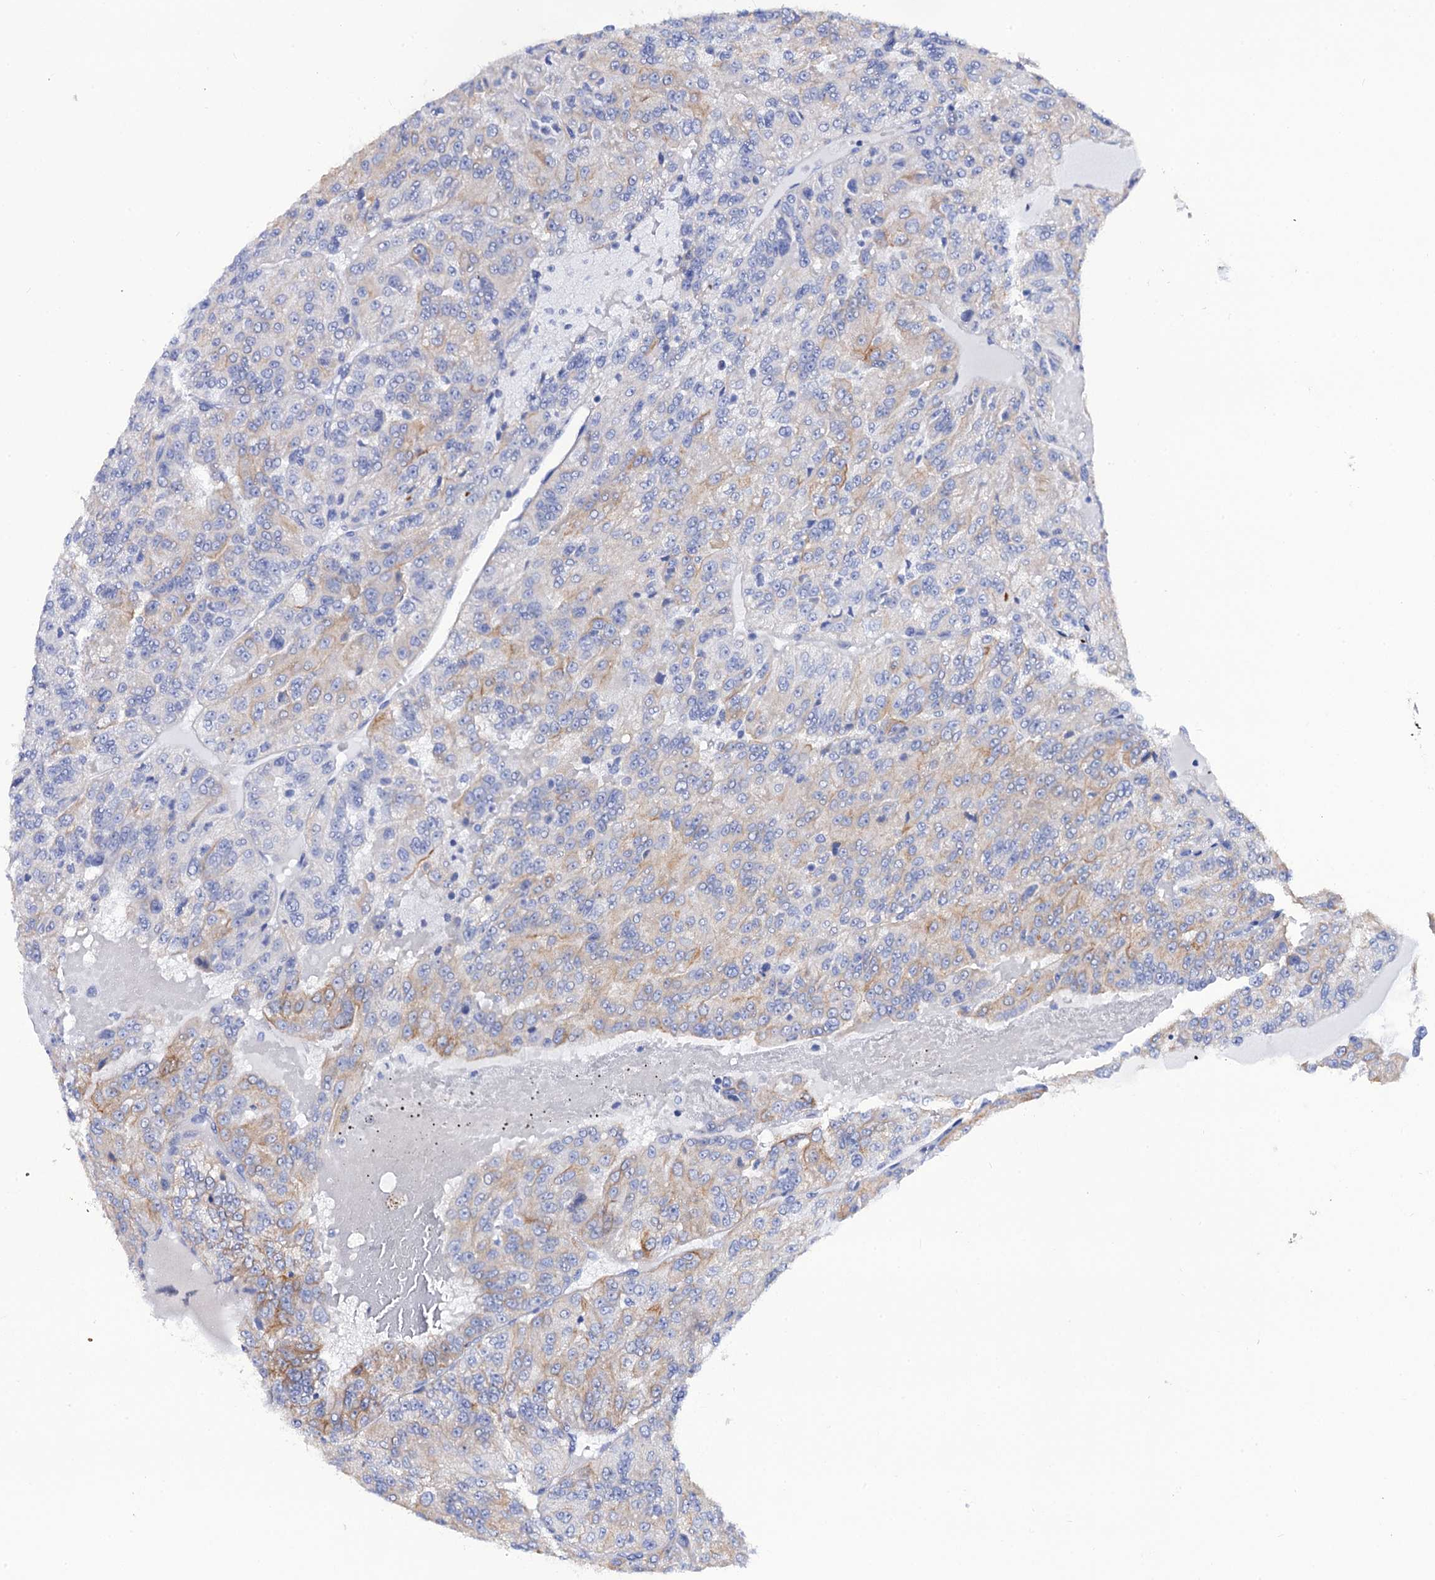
{"staining": {"intensity": "weak", "quantity": "<25%", "location": "cytoplasmic/membranous"}, "tissue": "renal cancer", "cell_type": "Tumor cells", "image_type": "cancer", "snomed": [{"axis": "morphology", "description": "Adenocarcinoma, NOS"}, {"axis": "topography", "description": "Kidney"}], "caption": "Renal cancer (adenocarcinoma) stained for a protein using IHC exhibits no expression tumor cells.", "gene": "RAB3IP", "patient": {"sex": "female", "age": 63}}